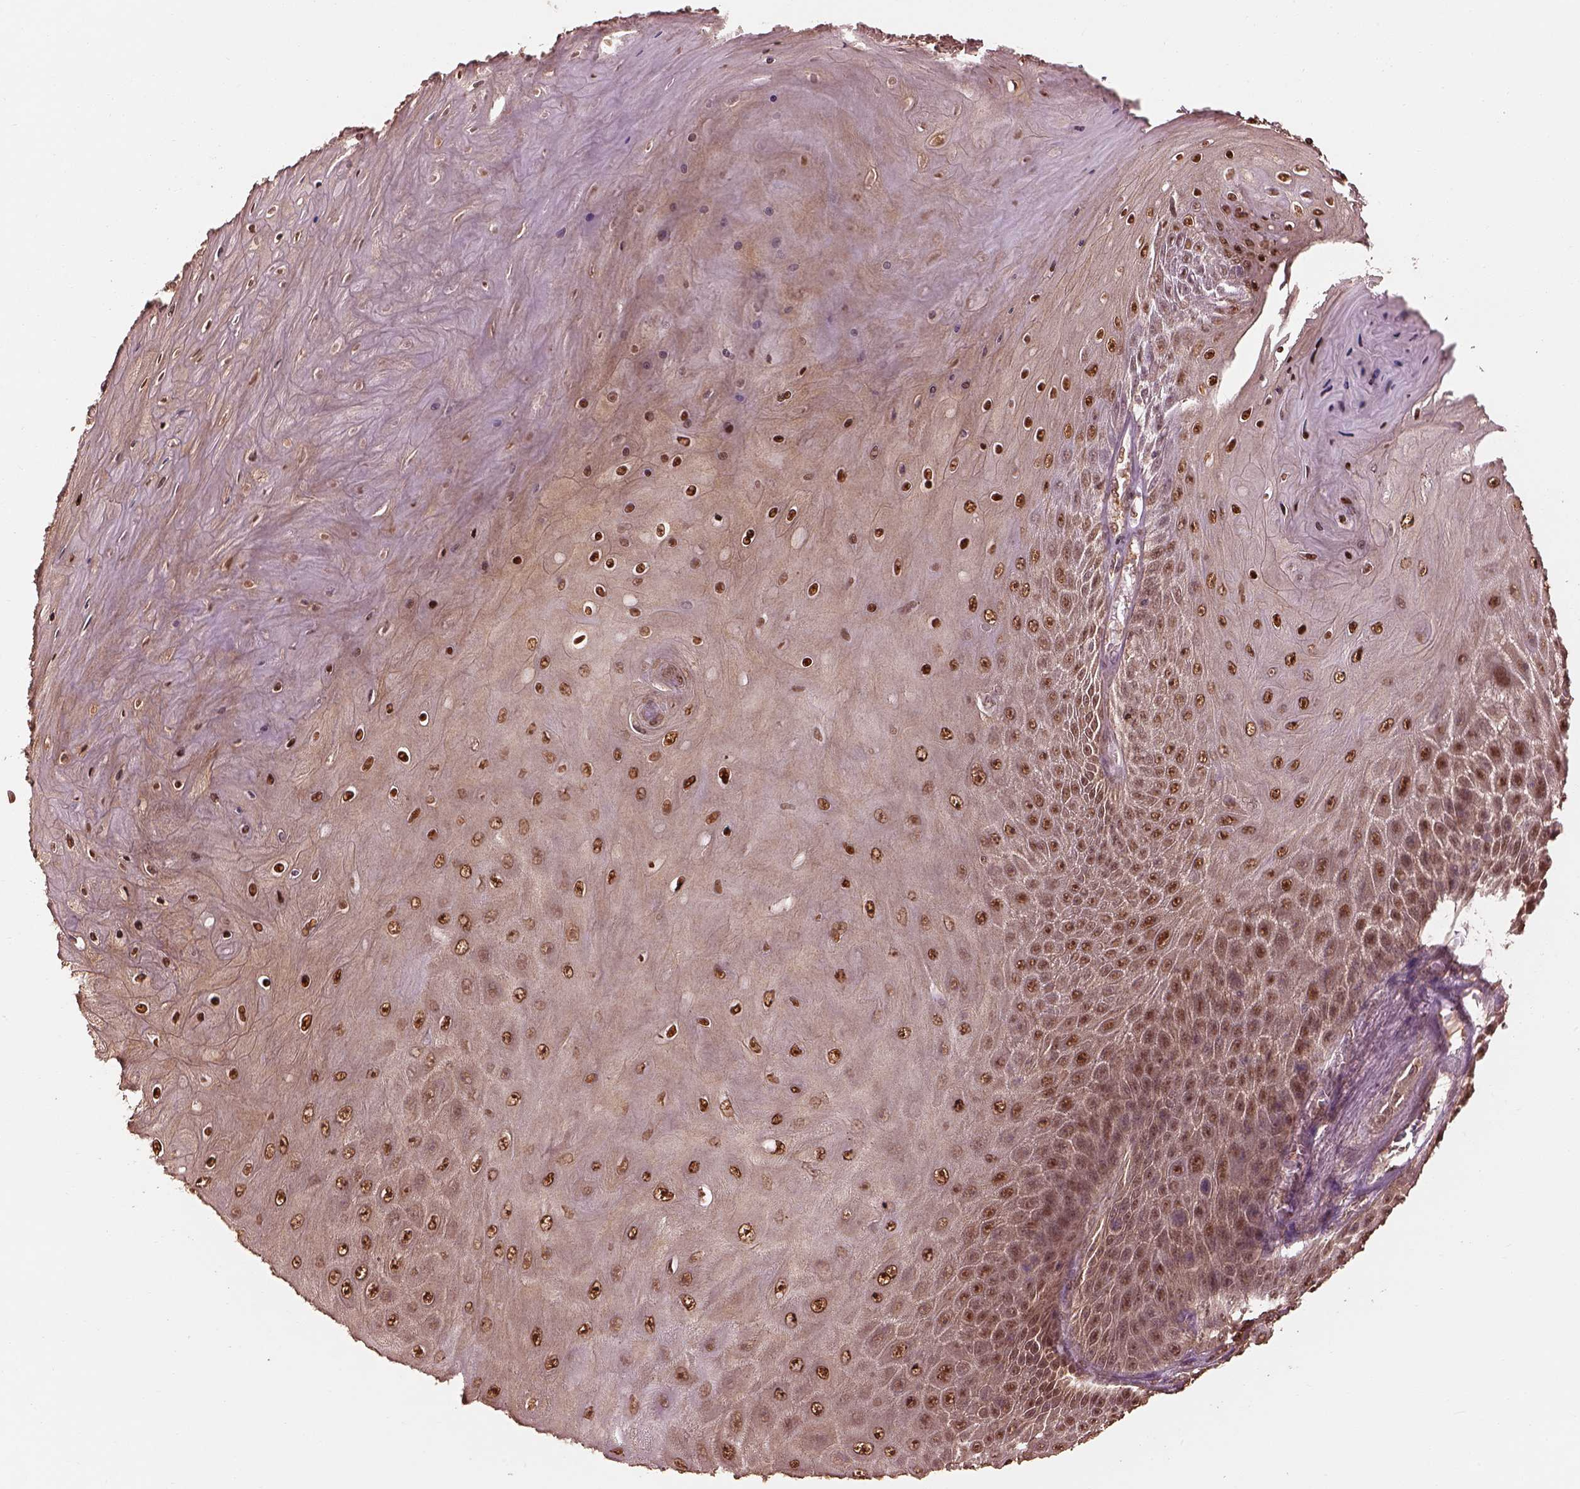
{"staining": {"intensity": "moderate", "quantity": ">75%", "location": "nuclear"}, "tissue": "skin cancer", "cell_type": "Tumor cells", "image_type": "cancer", "snomed": [{"axis": "morphology", "description": "Squamous cell carcinoma, NOS"}, {"axis": "topography", "description": "Skin"}], "caption": "Squamous cell carcinoma (skin) tissue demonstrates moderate nuclear expression in approximately >75% of tumor cells, visualized by immunohistochemistry. The protein is stained brown, and the nuclei are stained in blue (DAB (3,3'-diaminobenzidine) IHC with brightfield microscopy, high magnification).", "gene": "PSMC5", "patient": {"sex": "male", "age": 62}}